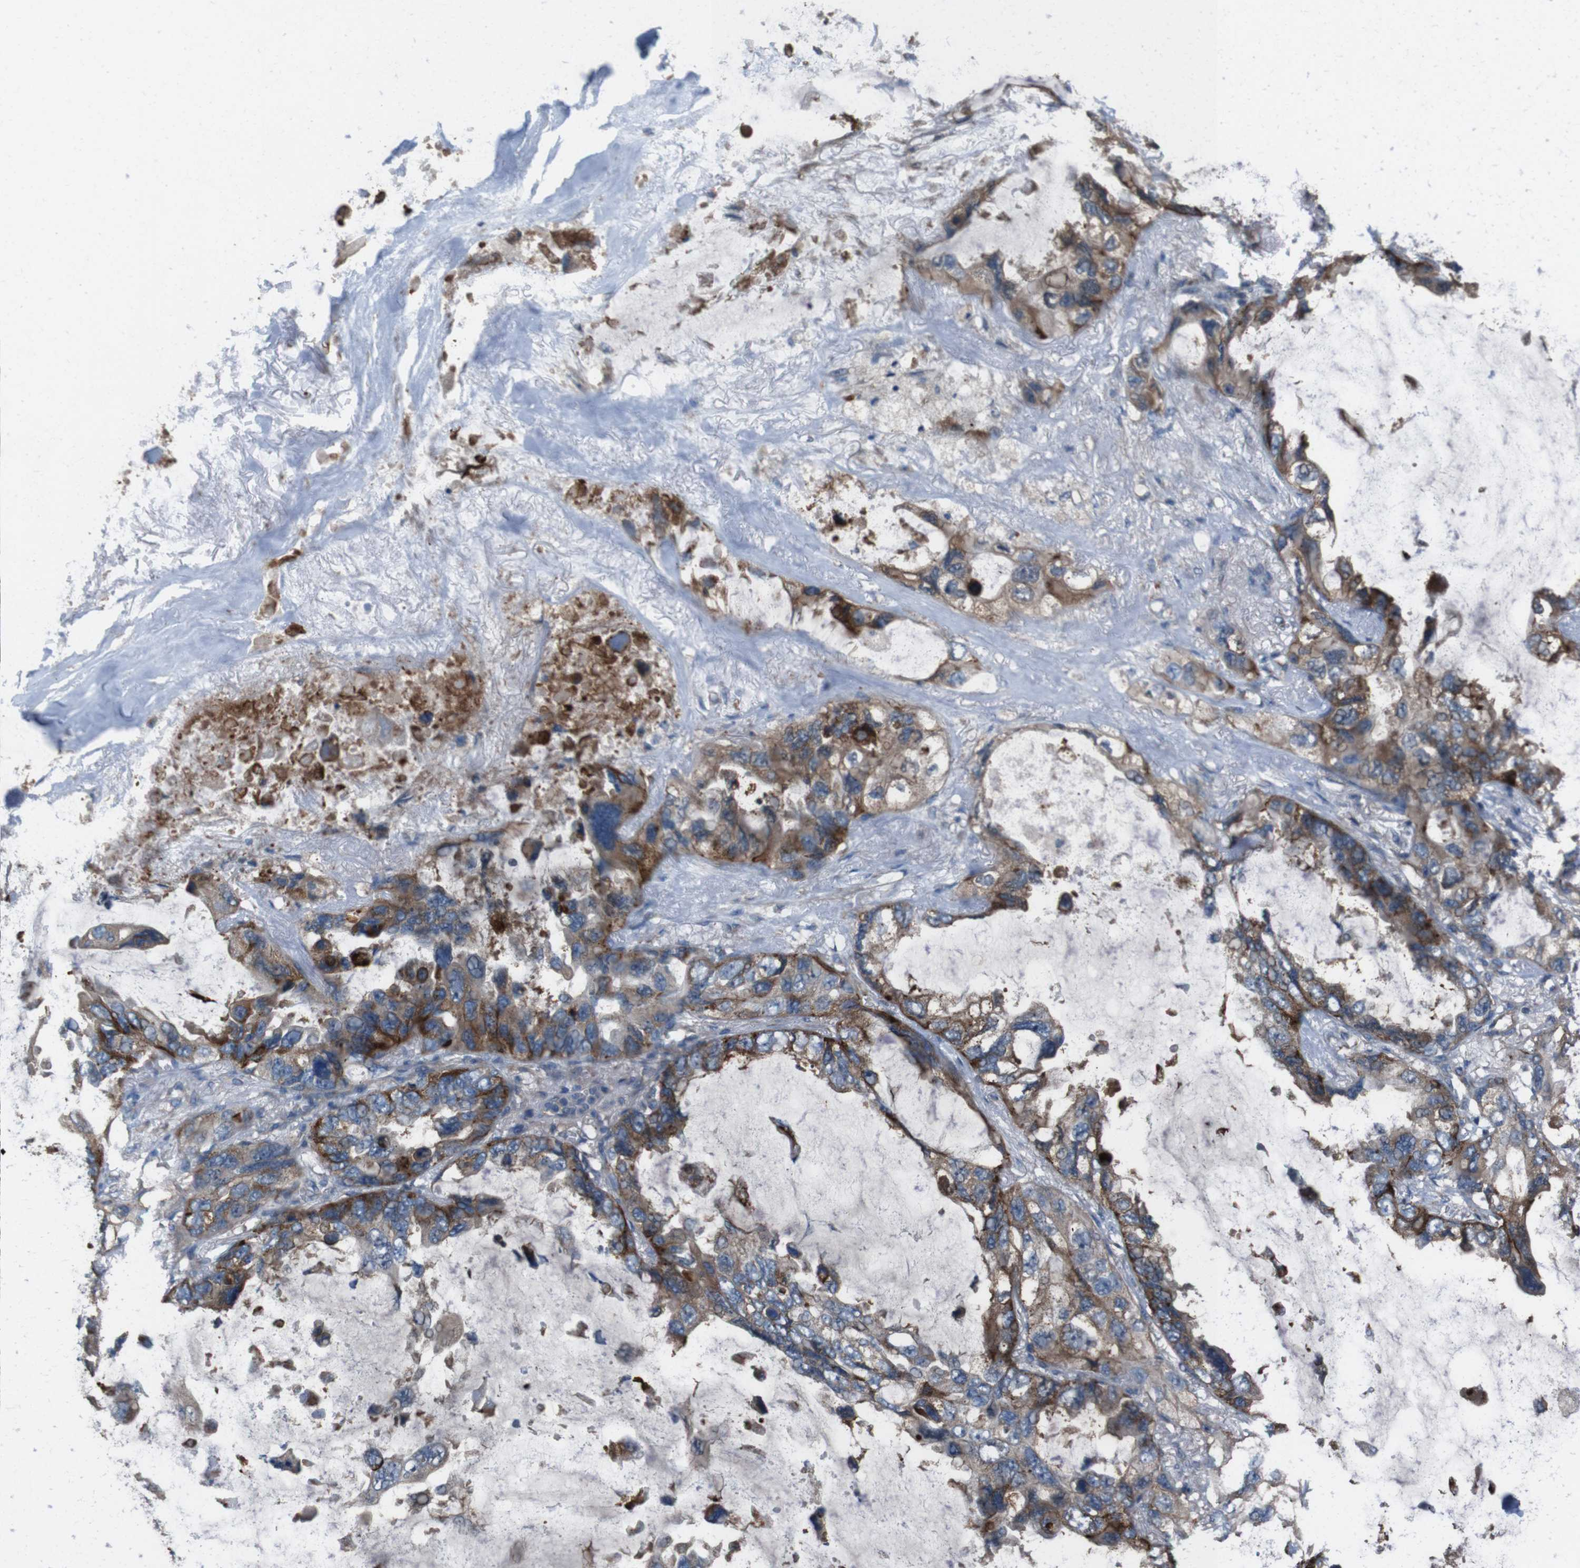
{"staining": {"intensity": "strong", "quantity": "<25%", "location": "cytoplasmic/membranous"}, "tissue": "lung cancer", "cell_type": "Tumor cells", "image_type": "cancer", "snomed": [{"axis": "morphology", "description": "Squamous cell carcinoma, NOS"}, {"axis": "topography", "description": "Lung"}], "caption": "Protein staining displays strong cytoplasmic/membranous positivity in approximately <25% of tumor cells in squamous cell carcinoma (lung). (DAB = brown stain, brightfield microscopy at high magnification).", "gene": "NAALADL2", "patient": {"sex": "female", "age": 73}}